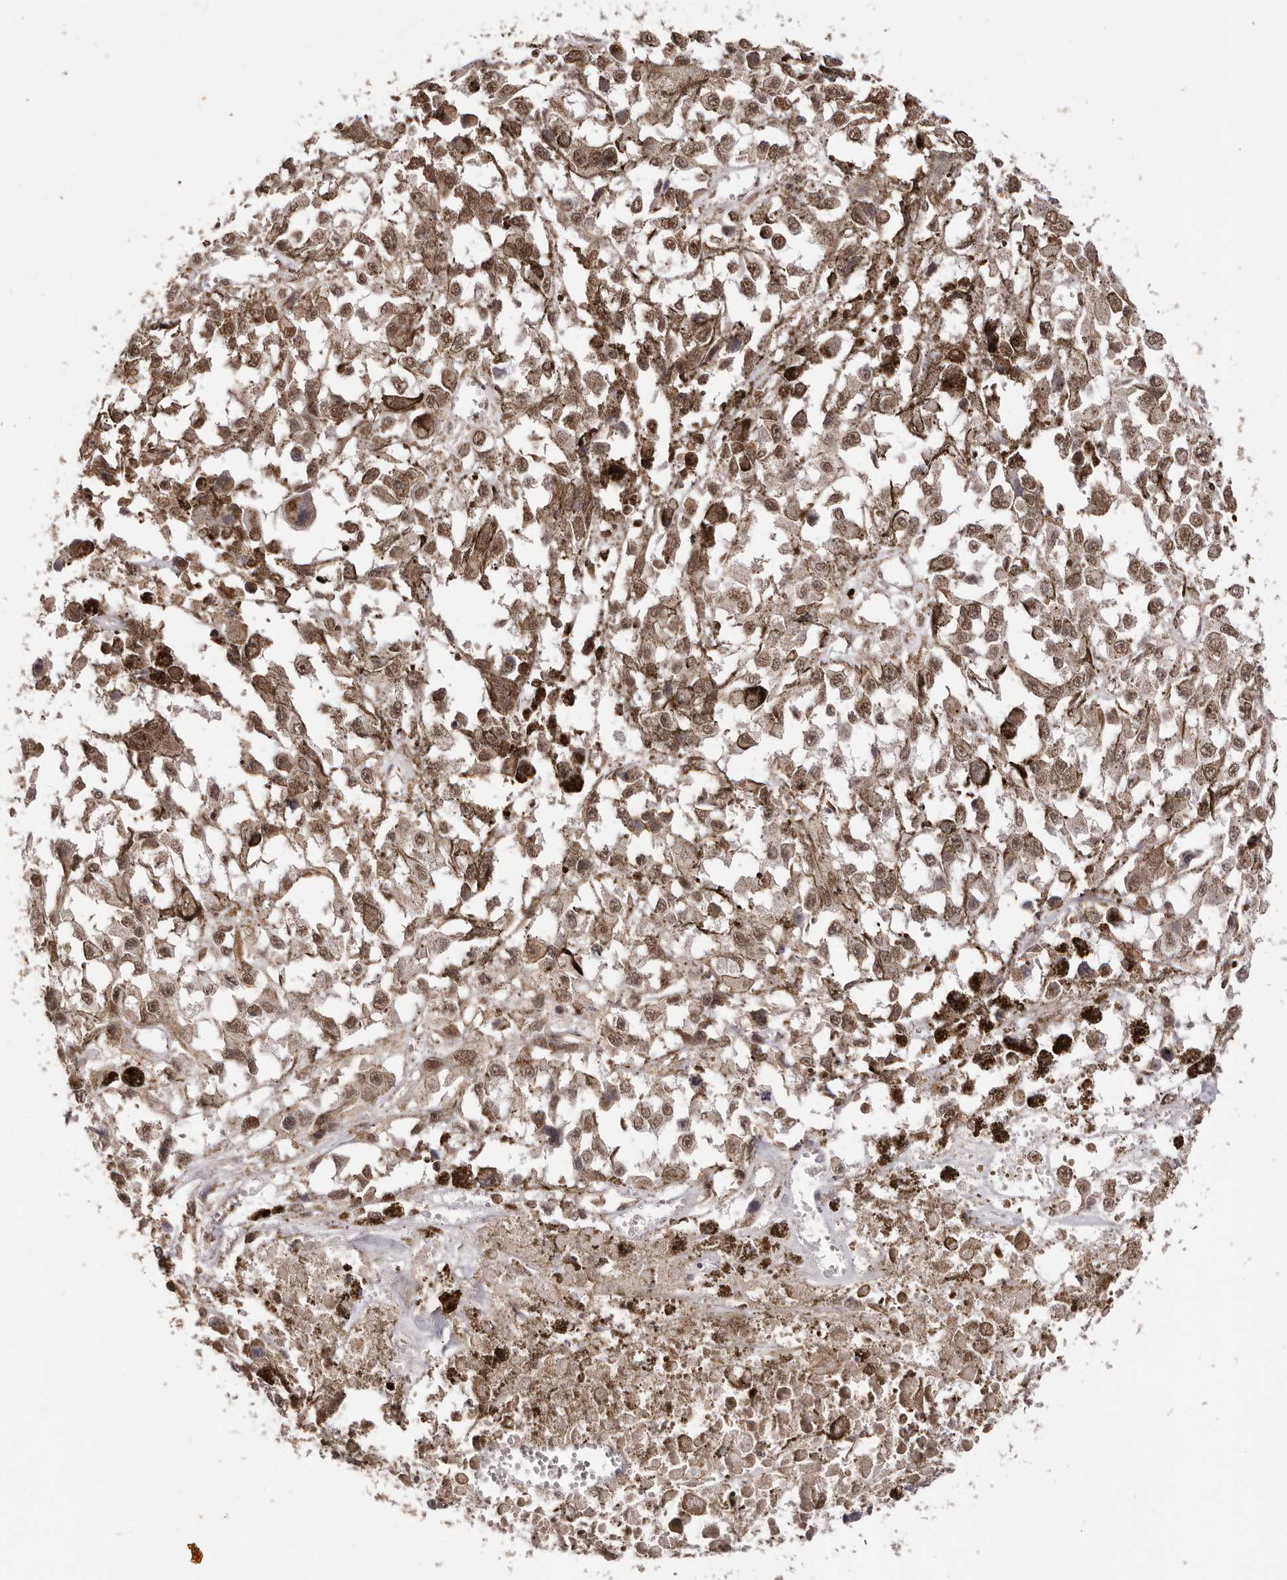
{"staining": {"intensity": "moderate", "quantity": ">75%", "location": "nuclear"}, "tissue": "melanoma", "cell_type": "Tumor cells", "image_type": "cancer", "snomed": [{"axis": "morphology", "description": "Malignant melanoma, Metastatic site"}, {"axis": "topography", "description": "Lymph node"}], "caption": "This is a histology image of immunohistochemistry (IHC) staining of melanoma, which shows moderate positivity in the nuclear of tumor cells.", "gene": "RPS6KA5", "patient": {"sex": "male", "age": 59}}